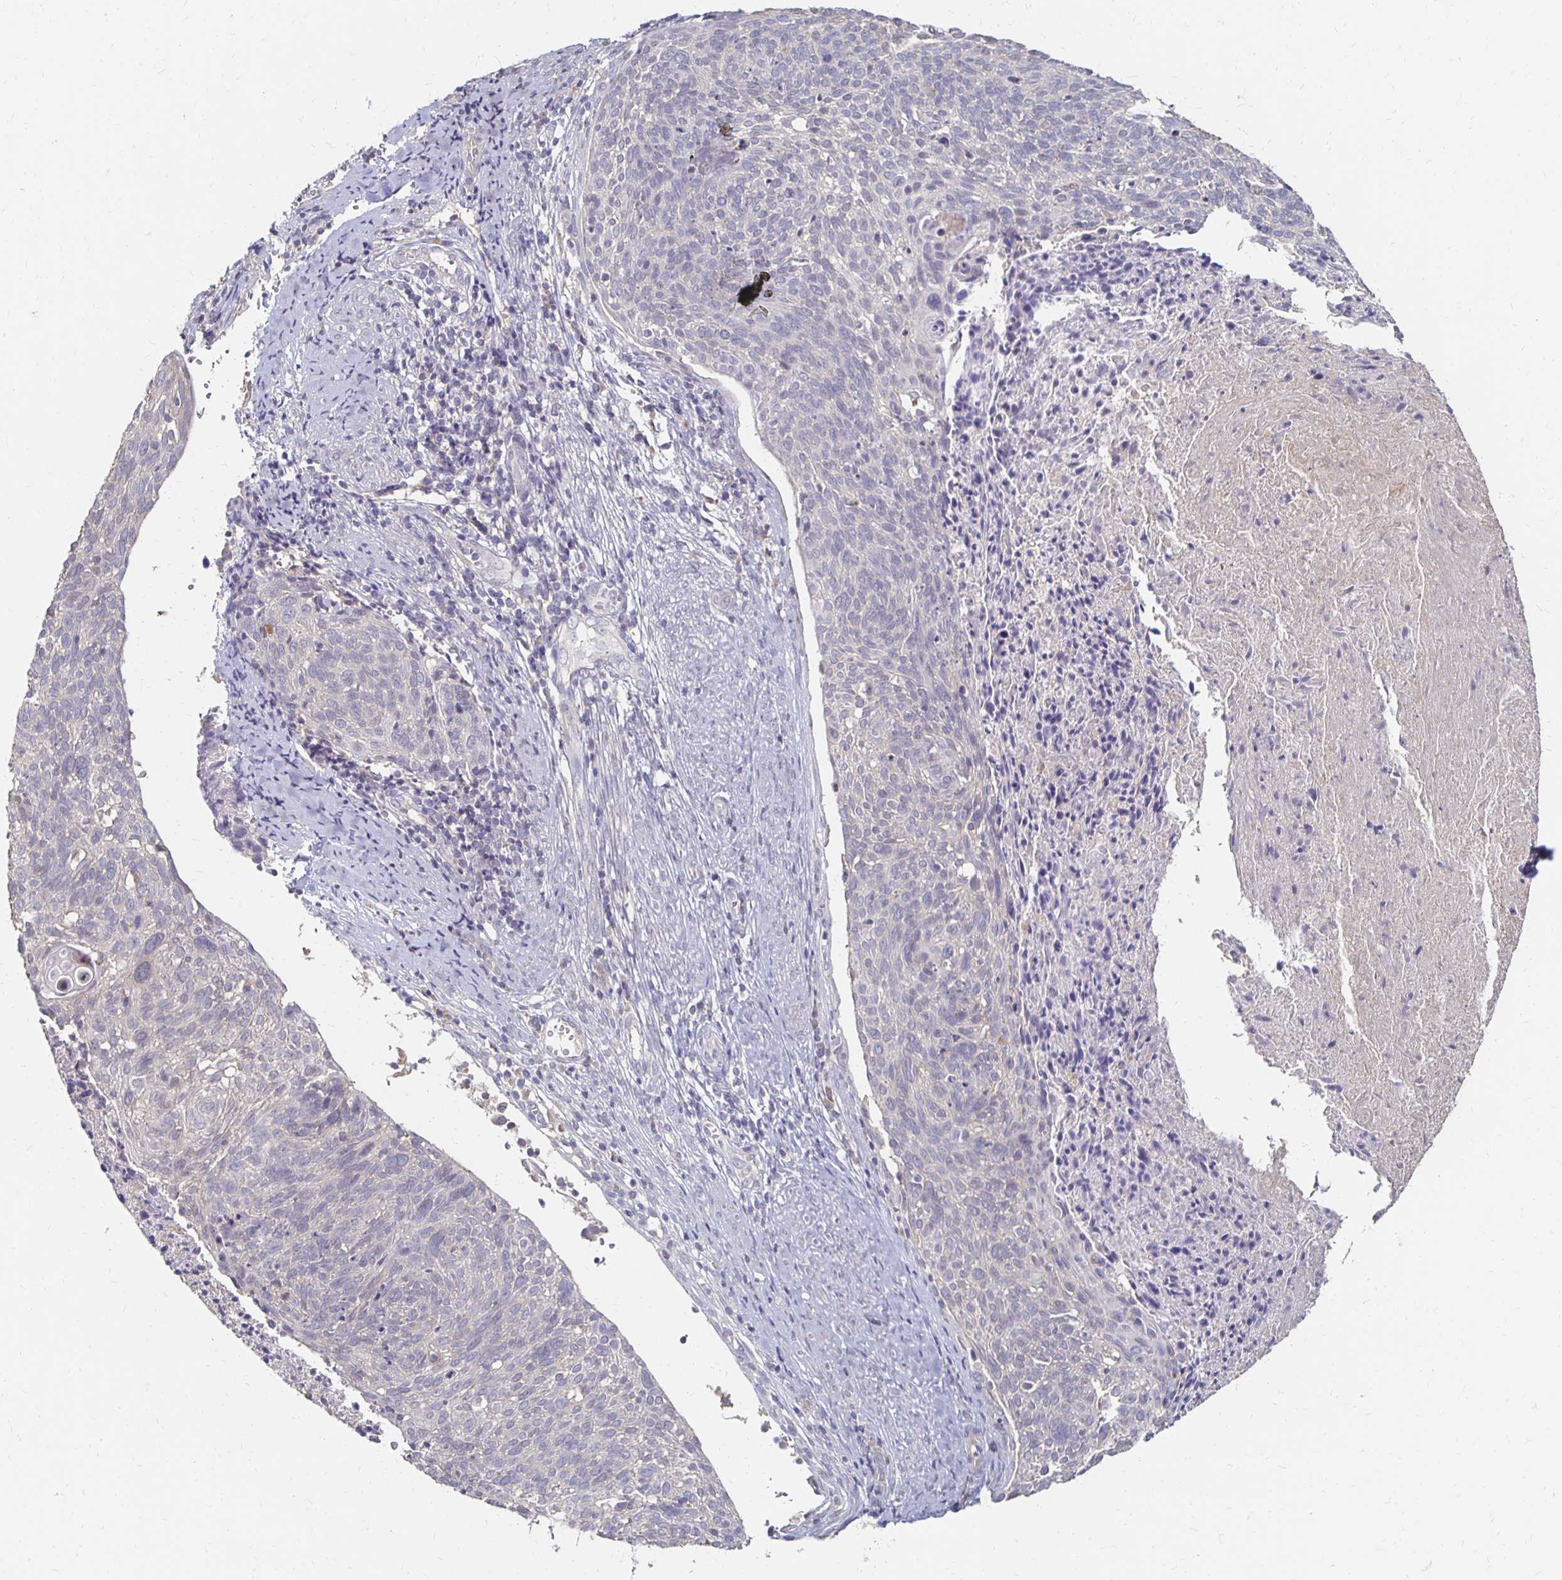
{"staining": {"intensity": "negative", "quantity": "none", "location": "none"}, "tissue": "cervical cancer", "cell_type": "Tumor cells", "image_type": "cancer", "snomed": [{"axis": "morphology", "description": "Squamous cell carcinoma, NOS"}, {"axis": "topography", "description": "Cervix"}], "caption": "Tumor cells show no significant protein staining in cervical cancer. (Brightfield microscopy of DAB immunohistochemistry (IHC) at high magnification).", "gene": "ZNF727", "patient": {"sex": "female", "age": 49}}